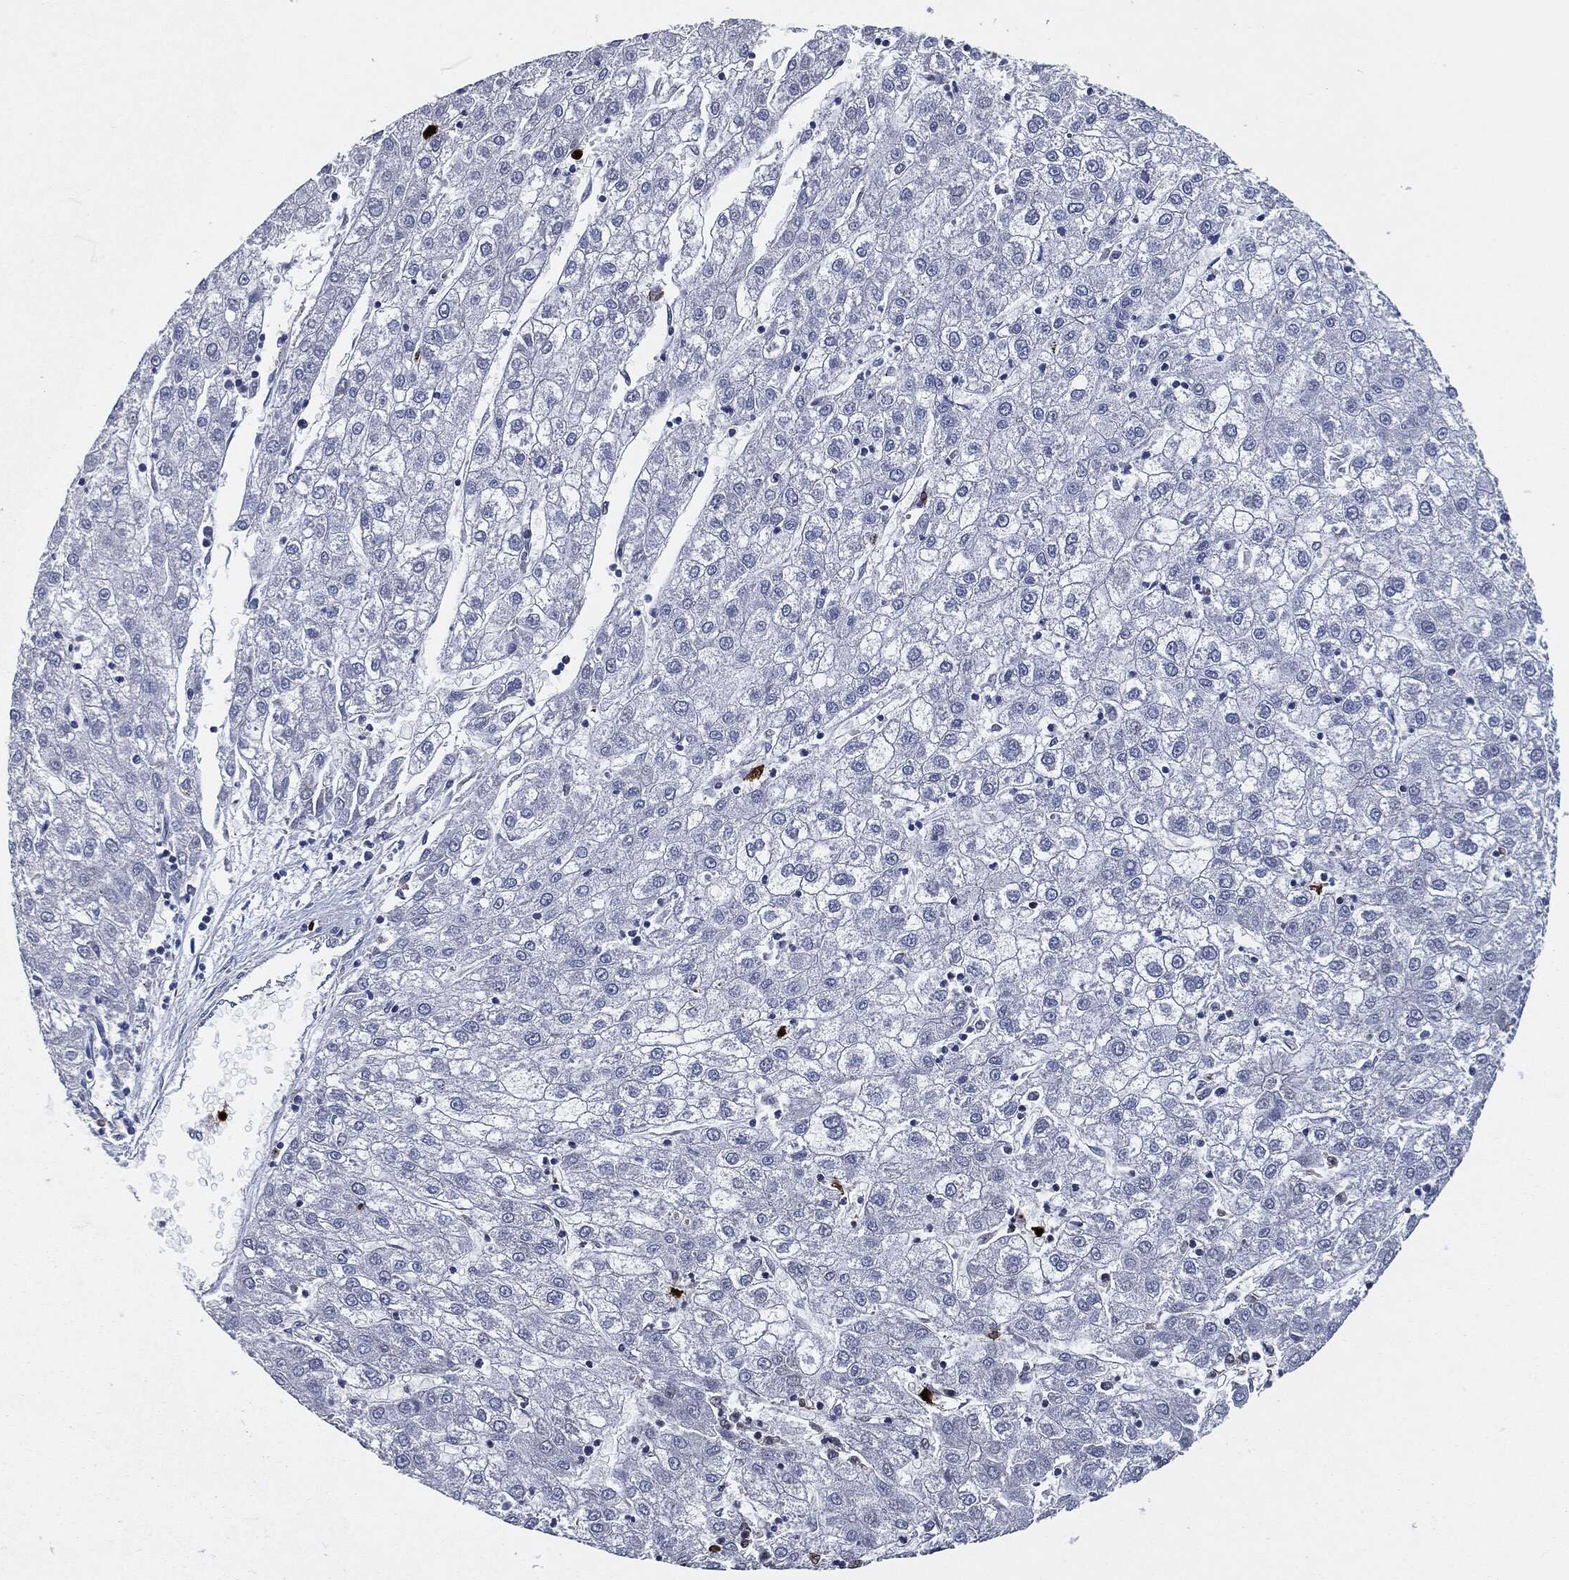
{"staining": {"intensity": "negative", "quantity": "none", "location": "none"}, "tissue": "liver cancer", "cell_type": "Tumor cells", "image_type": "cancer", "snomed": [{"axis": "morphology", "description": "Carcinoma, Hepatocellular, NOS"}, {"axis": "topography", "description": "Liver"}], "caption": "Histopathology image shows no protein positivity in tumor cells of hepatocellular carcinoma (liver) tissue.", "gene": "MPO", "patient": {"sex": "male", "age": 72}}